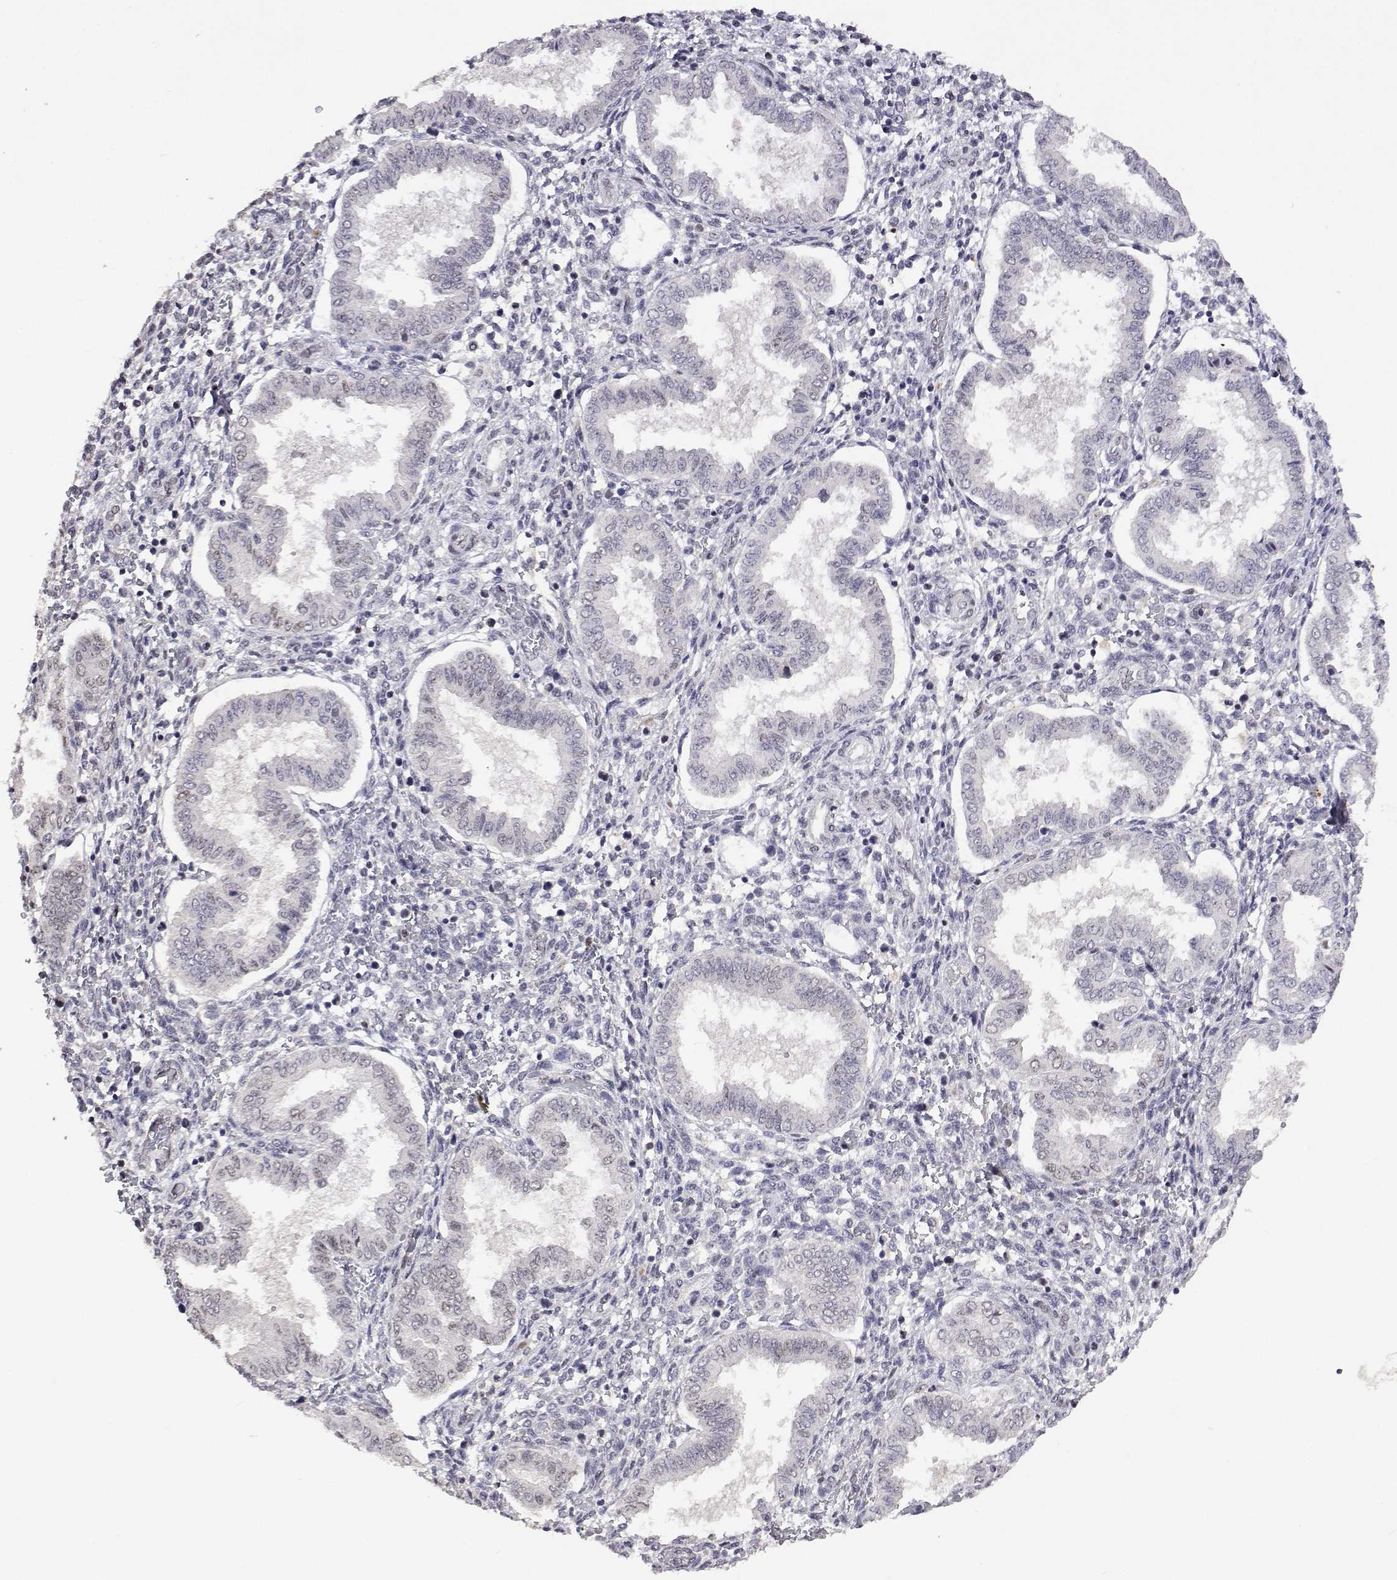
{"staining": {"intensity": "weak", "quantity": "<25%", "location": "nuclear"}, "tissue": "endometrium", "cell_type": "Cells in endometrial stroma", "image_type": "normal", "snomed": [{"axis": "morphology", "description": "Normal tissue, NOS"}, {"axis": "topography", "description": "Endometrium"}], "caption": "This is a image of IHC staining of unremarkable endometrium, which shows no positivity in cells in endometrial stroma. (Stains: DAB IHC with hematoxylin counter stain, Microscopy: brightfield microscopy at high magnification).", "gene": "HNRNPA0", "patient": {"sex": "female", "age": 24}}